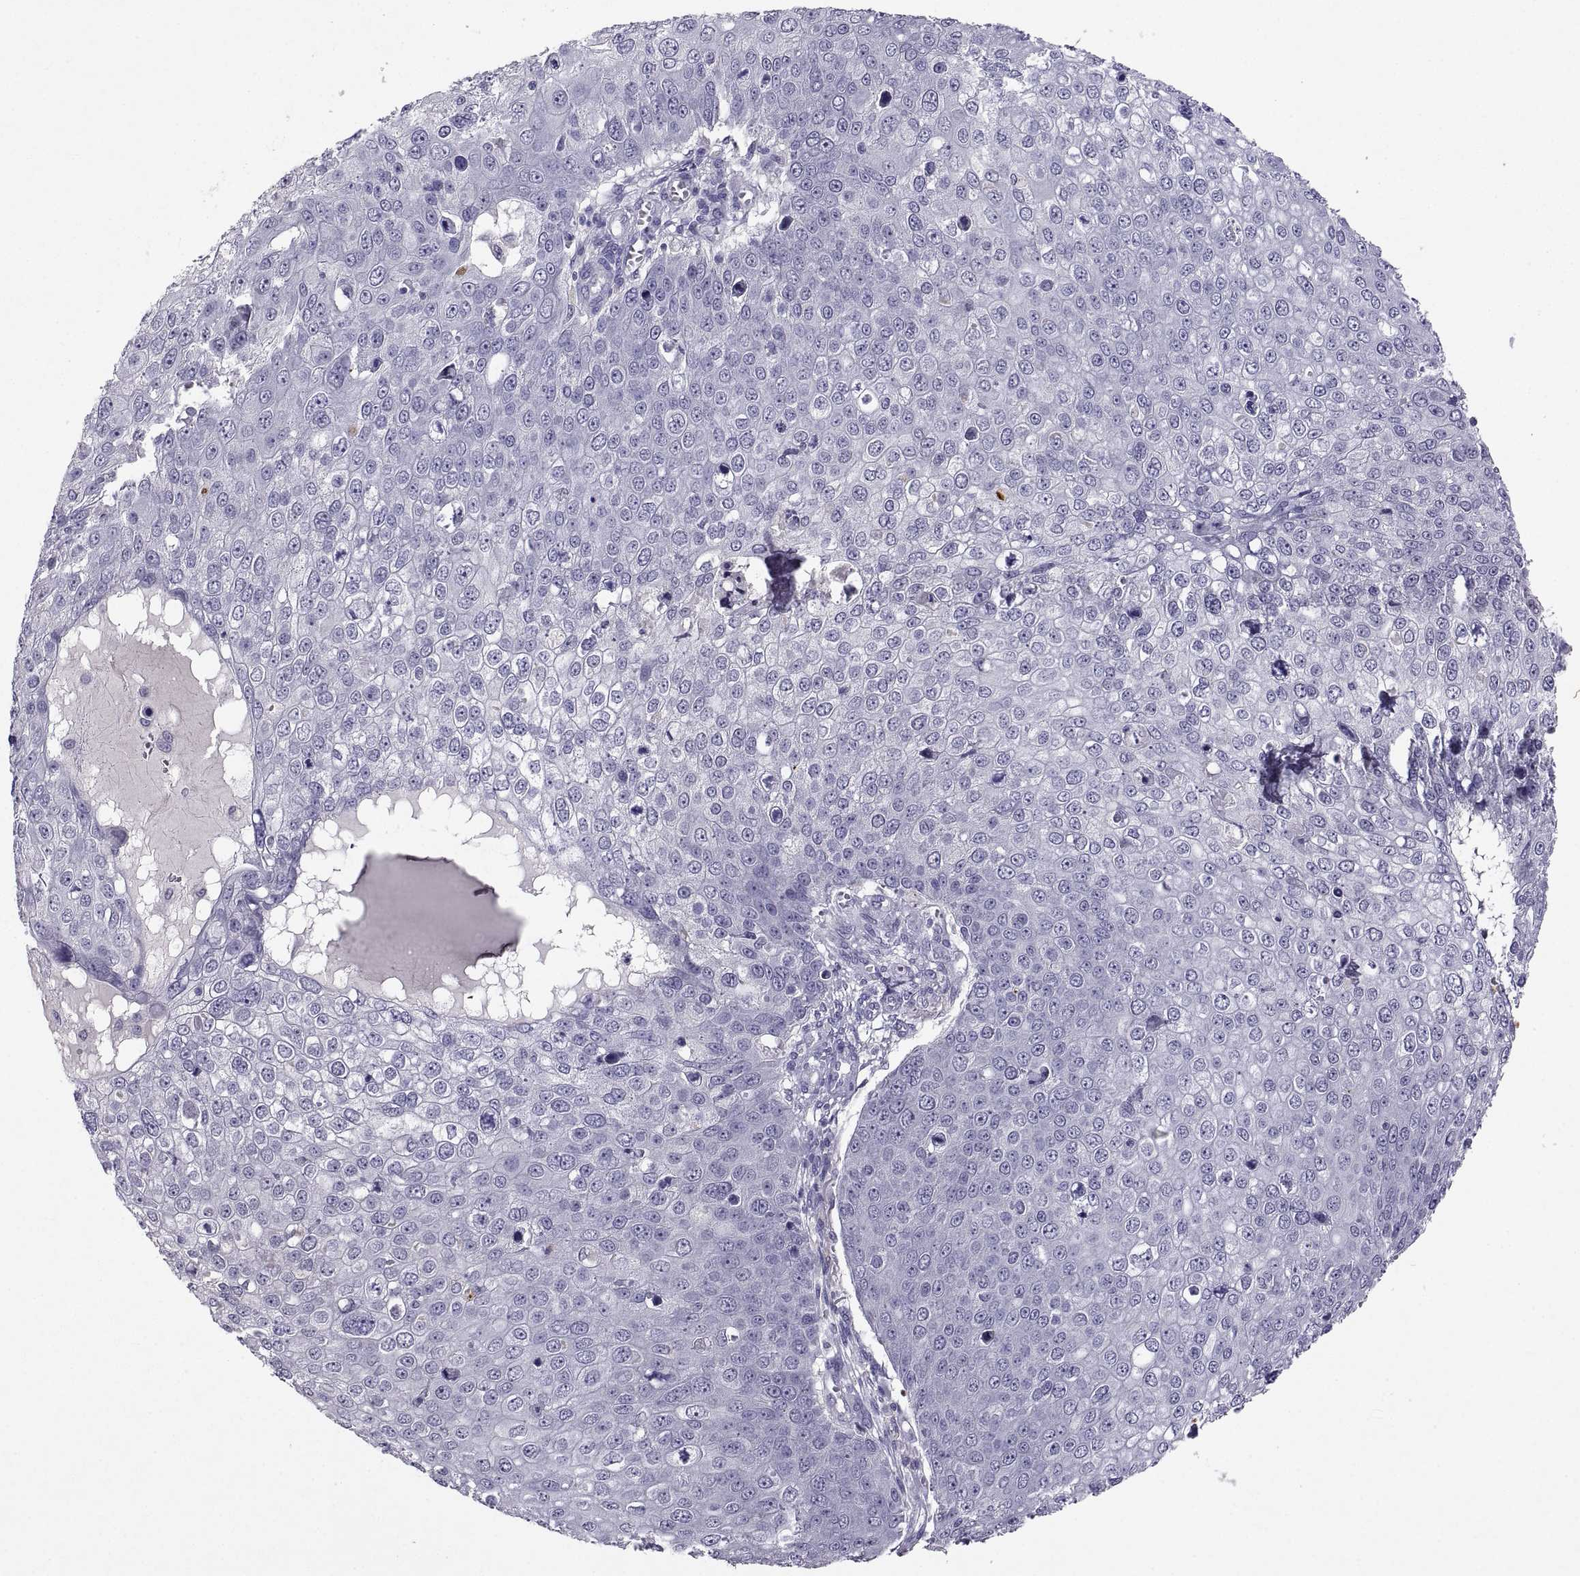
{"staining": {"intensity": "negative", "quantity": "none", "location": "none"}, "tissue": "skin cancer", "cell_type": "Tumor cells", "image_type": "cancer", "snomed": [{"axis": "morphology", "description": "Squamous cell carcinoma, NOS"}, {"axis": "topography", "description": "Skin"}], "caption": "Protein analysis of skin cancer shows no significant expression in tumor cells.", "gene": "SOX21", "patient": {"sex": "male", "age": 71}}